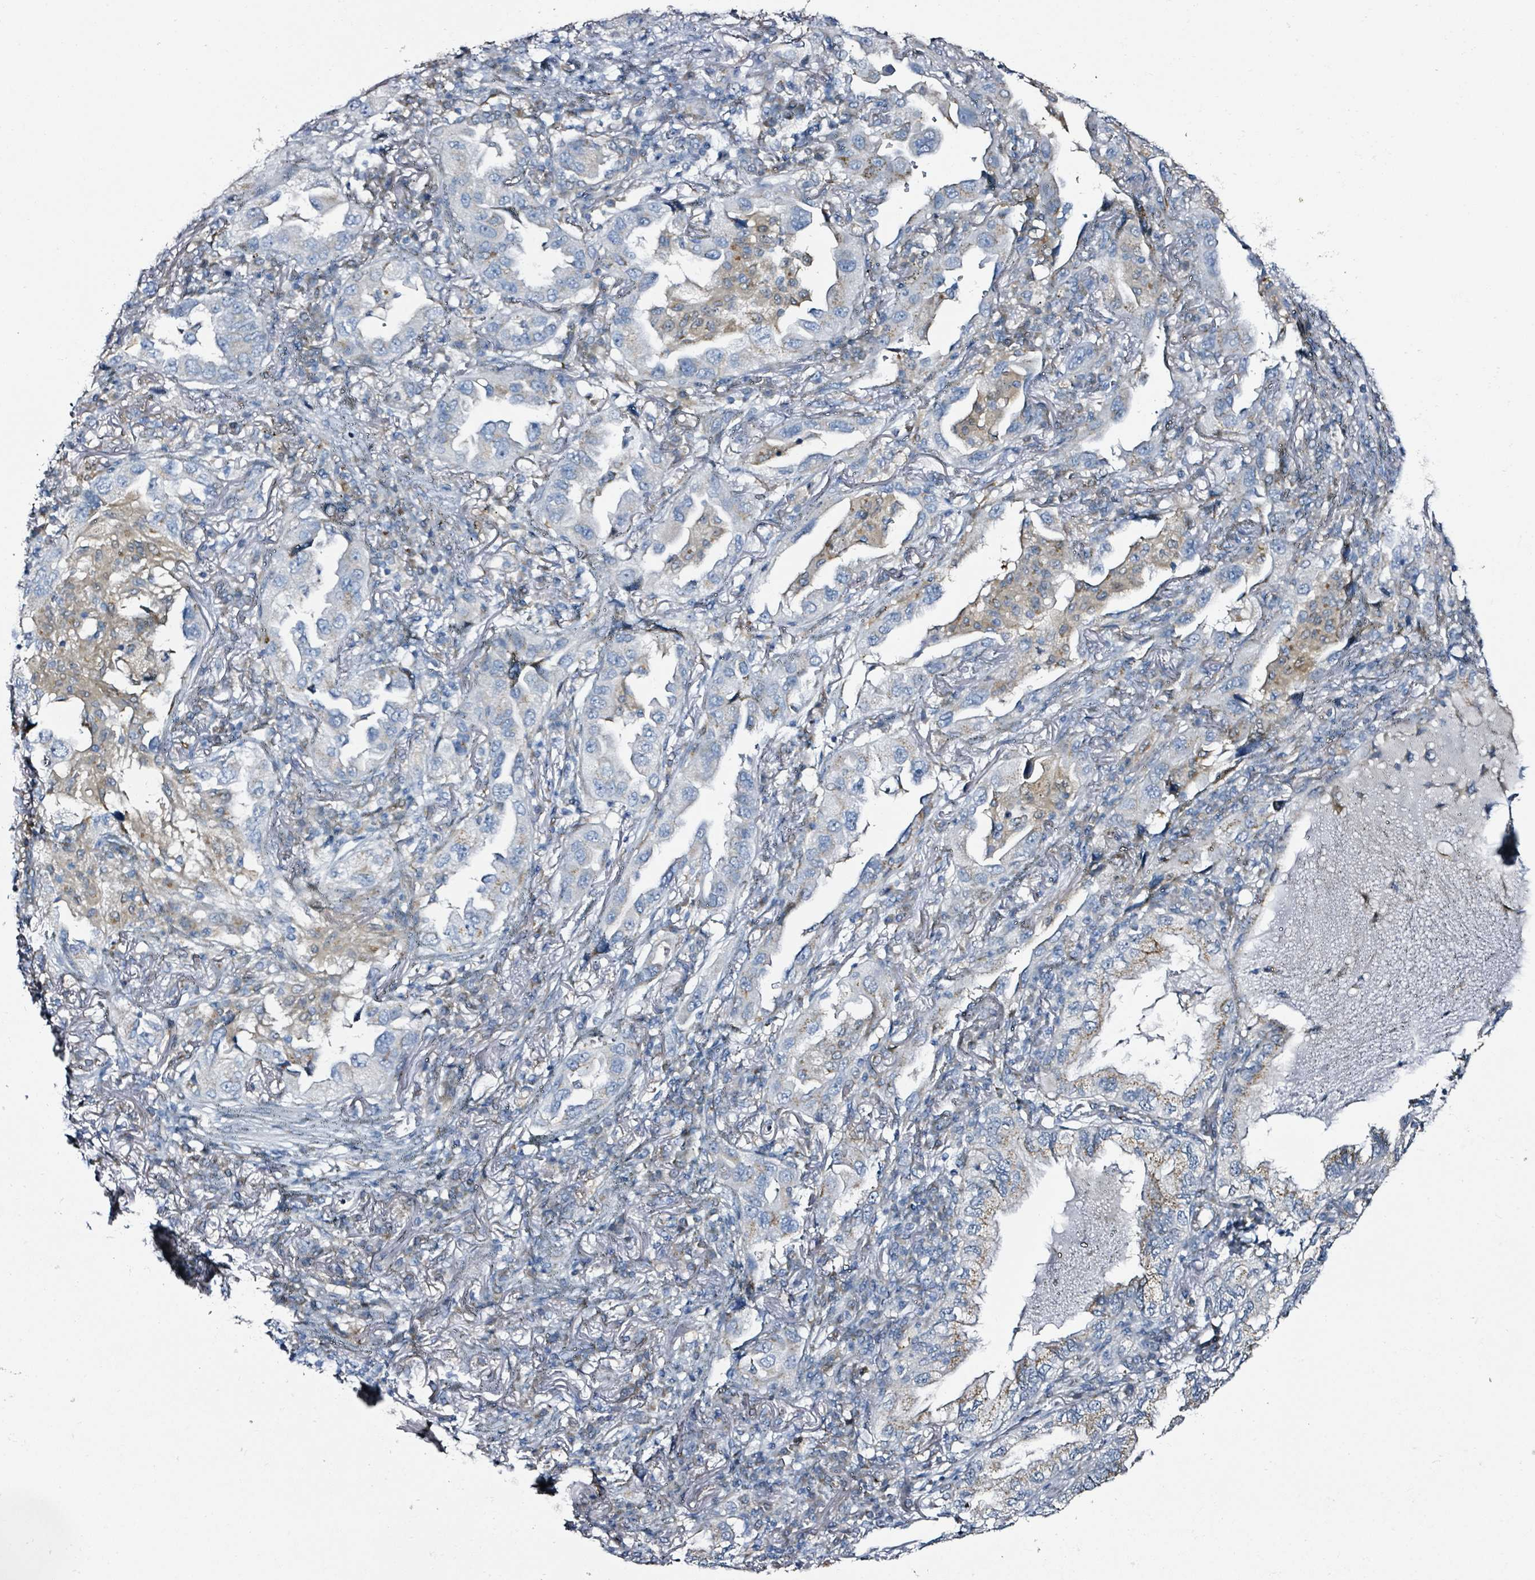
{"staining": {"intensity": "negative", "quantity": "none", "location": "none"}, "tissue": "lung cancer", "cell_type": "Tumor cells", "image_type": "cancer", "snomed": [{"axis": "morphology", "description": "Adenocarcinoma, NOS"}, {"axis": "topography", "description": "Lung"}], "caption": "Immunohistochemical staining of lung adenocarcinoma demonstrates no significant expression in tumor cells.", "gene": "B3GAT3", "patient": {"sex": "female", "age": 69}}